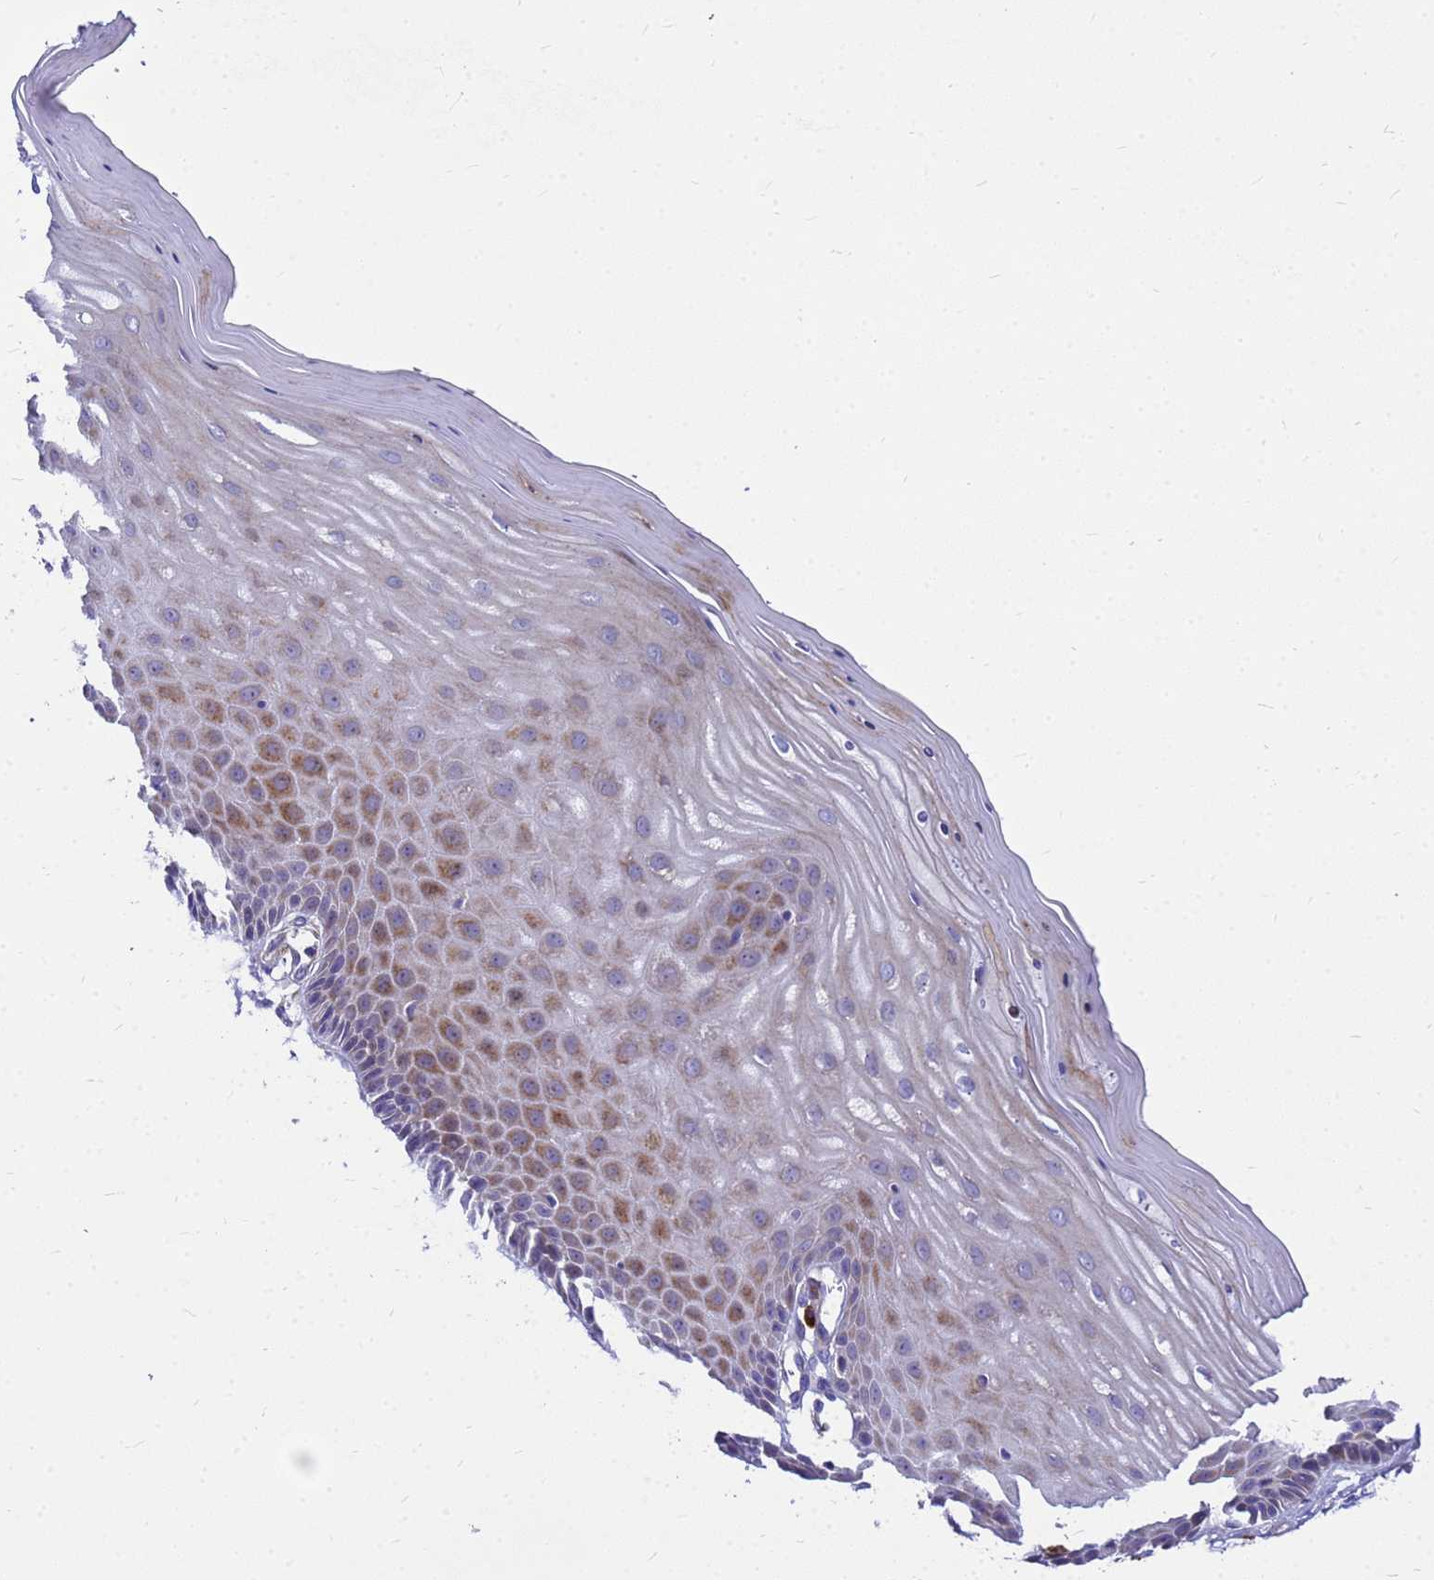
{"staining": {"intensity": "negative", "quantity": "none", "location": "none"}, "tissue": "cervix", "cell_type": "Glandular cells", "image_type": "normal", "snomed": [{"axis": "morphology", "description": "Normal tissue, NOS"}, {"axis": "topography", "description": "Cervix"}], "caption": "Photomicrograph shows no significant protein positivity in glandular cells of benign cervix.", "gene": "POP7", "patient": {"sex": "female", "age": 55}}